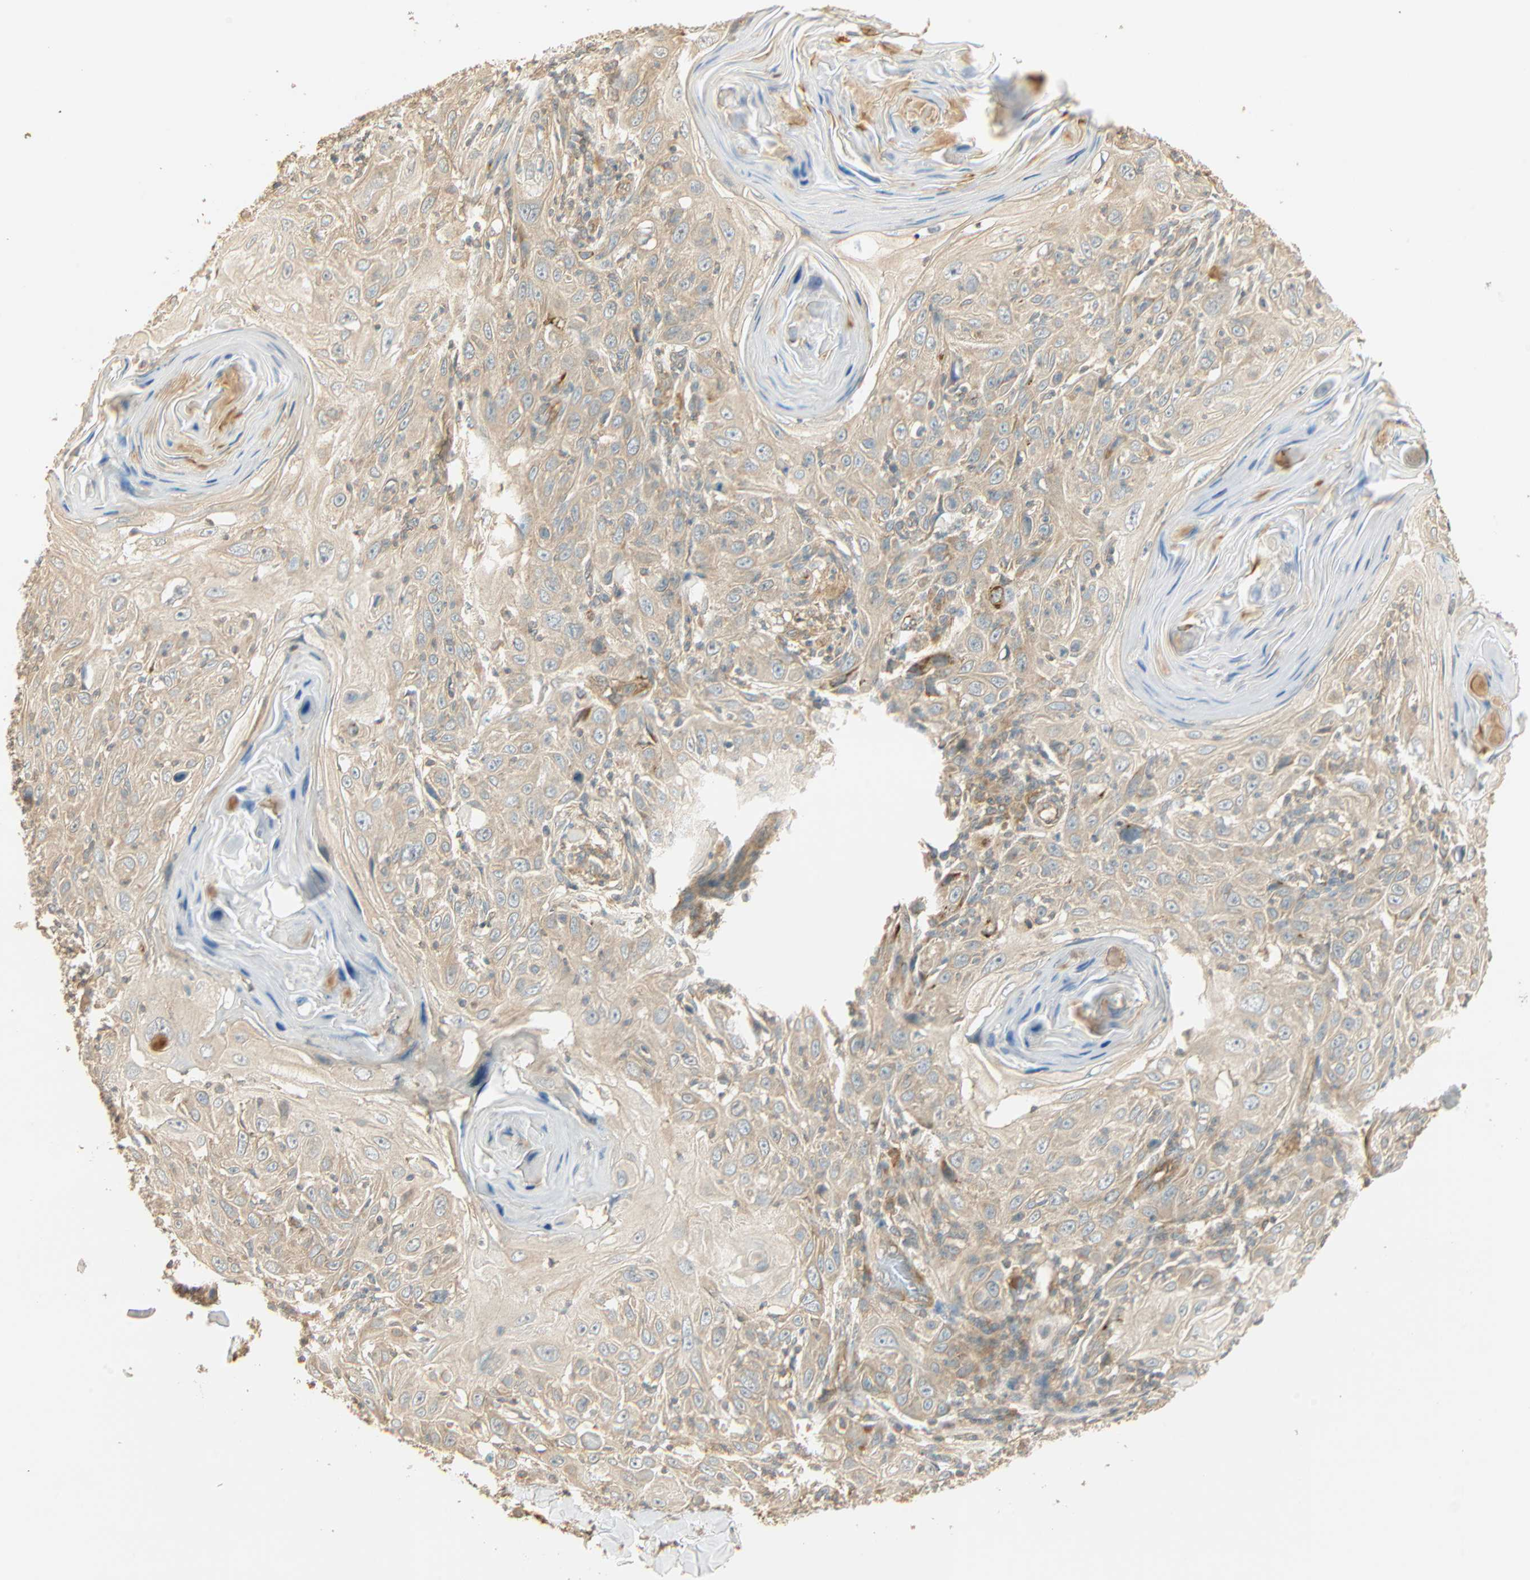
{"staining": {"intensity": "weak", "quantity": "25%-75%", "location": "cytoplasmic/membranous"}, "tissue": "skin cancer", "cell_type": "Tumor cells", "image_type": "cancer", "snomed": [{"axis": "morphology", "description": "Squamous cell carcinoma, NOS"}, {"axis": "topography", "description": "Skin"}], "caption": "Immunohistochemical staining of human skin cancer displays low levels of weak cytoplasmic/membranous protein positivity in about 25%-75% of tumor cells.", "gene": "GALK1", "patient": {"sex": "female", "age": 88}}